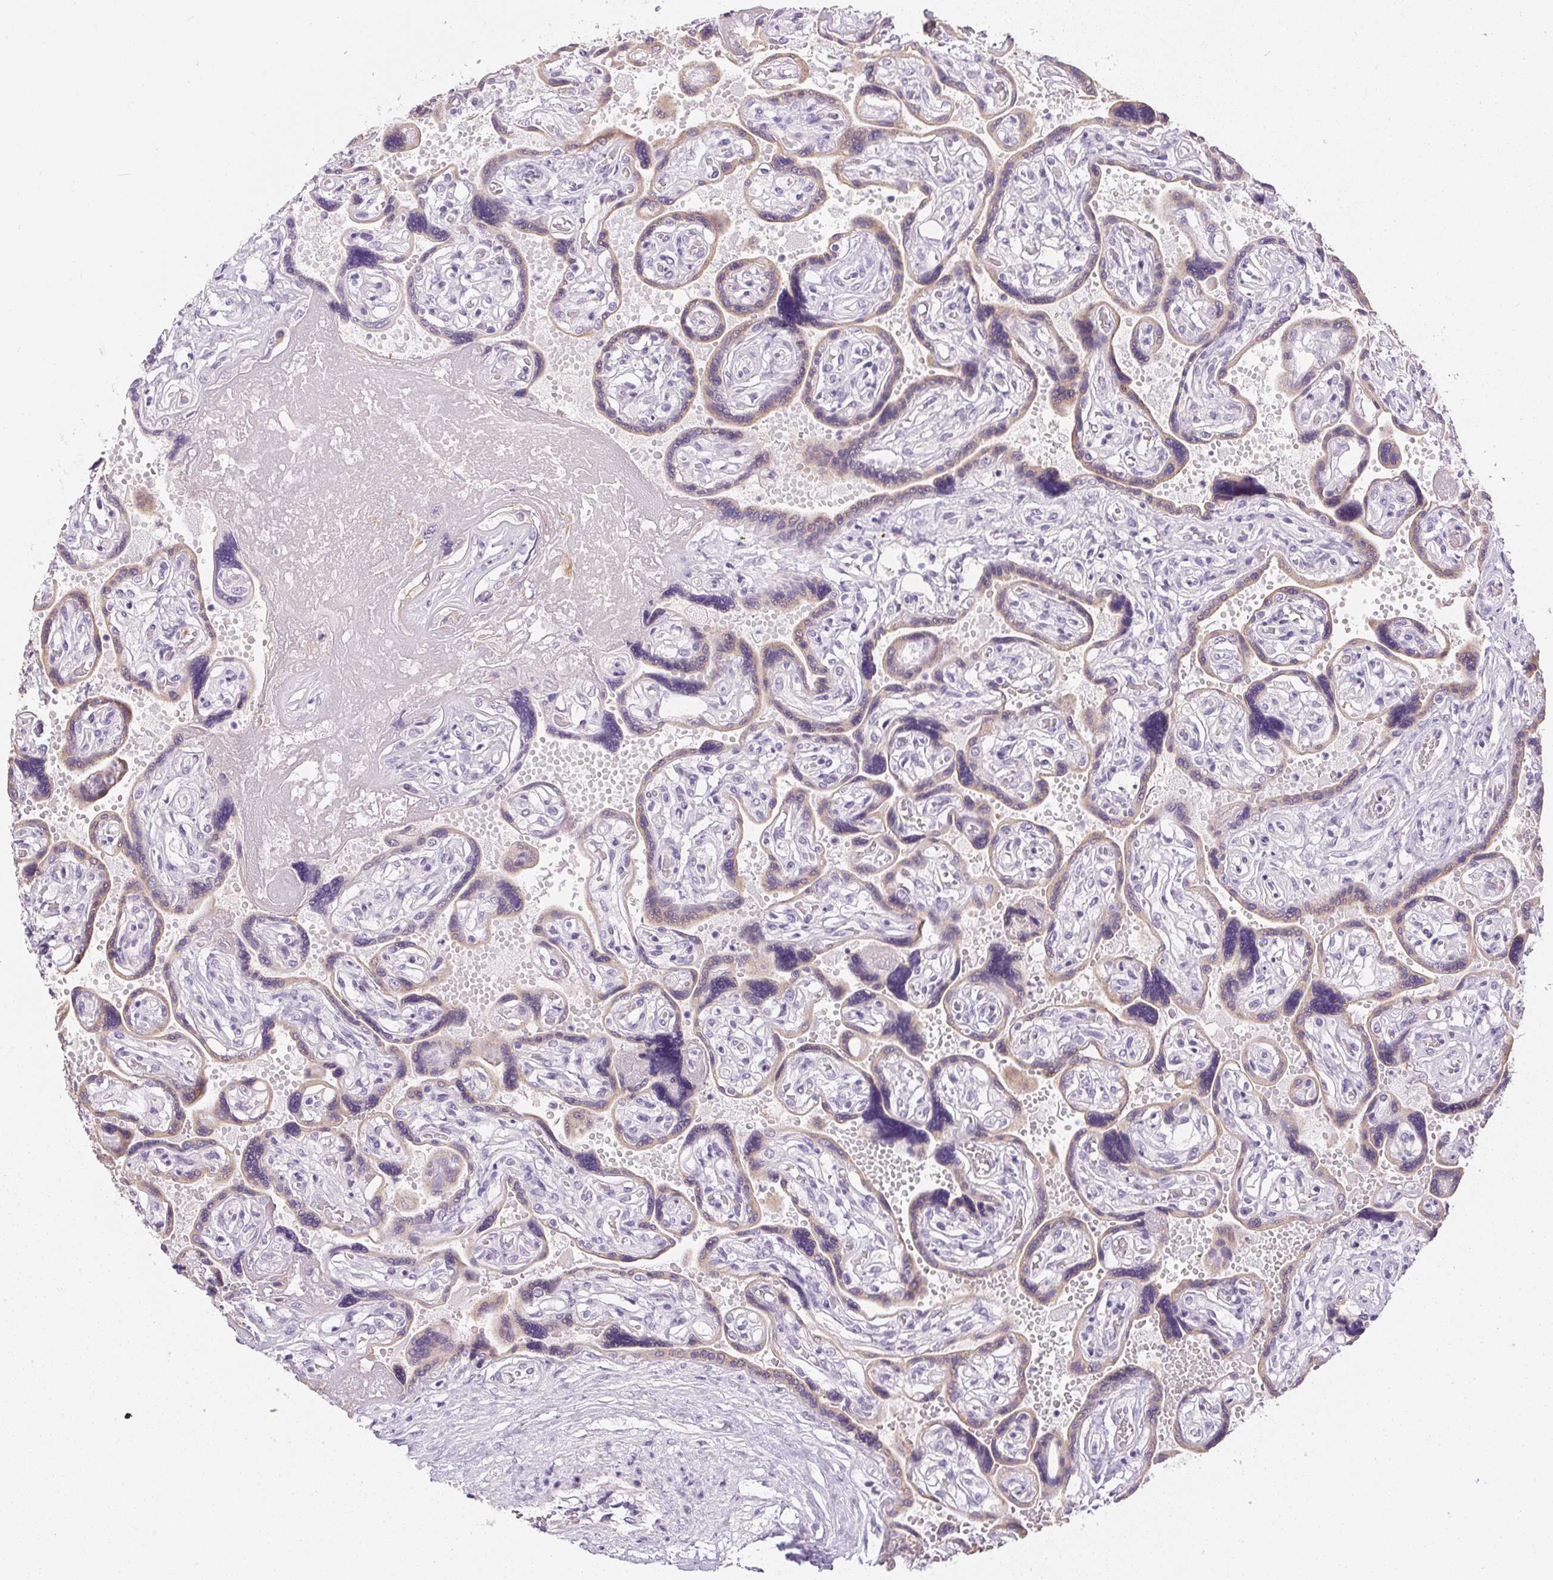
{"staining": {"intensity": "negative", "quantity": "none", "location": "none"}, "tissue": "placenta", "cell_type": "Decidual cells", "image_type": "normal", "snomed": [{"axis": "morphology", "description": "Normal tissue, NOS"}, {"axis": "topography", "description": "Placenta"}], "caption": "Immunohistochemistry of benign human placenta exhibits no staining in decidual cells. (Brightfield microscopy of DAB (3,3'-diaminobenzidine) immunohistochemistry (IHC) at high magnification).", "gene": "SLC17A7", "patient": {"sex": "female", "age": 32}}